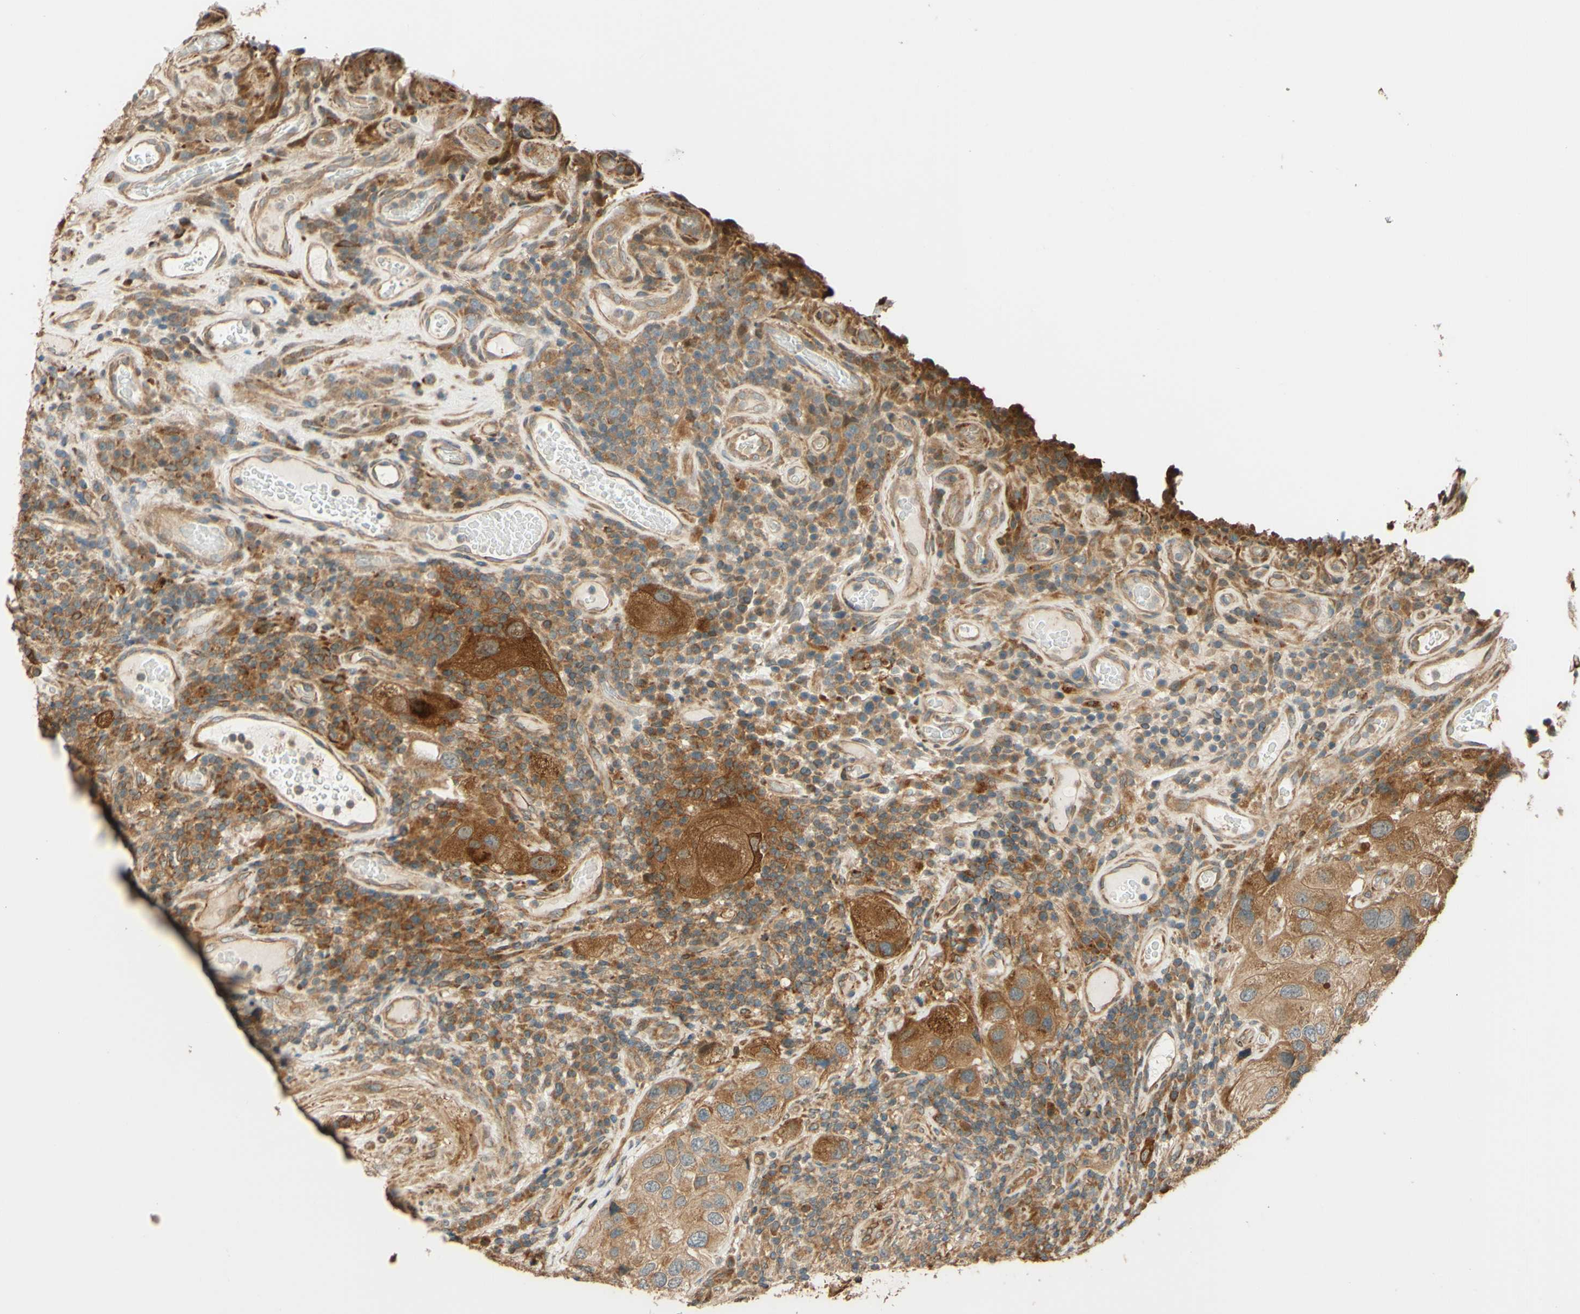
{"staining": {"intensity": "moderate", "quantity": ">75%", "location": "cytoplasmic/membranous"}, "tissue": "urothelial cancer", "cell_type": "Tumor cells", "image_type": "cancer", "snomed": [{"axis": "morphology", "description": "Urothelial carcinoma, High grade"}, {"axis": "topography", "description": "Urinary bladder"}], "caption": "This is a micrograph of immunohistochemistry (IHC) staining of high-grade urothelial carcinoma, which shows moderate staining in the cytoplasmic/membranous of tumor cells.", "gene": "RNF19A", "patient": {"sex": "female", "age": 64}}